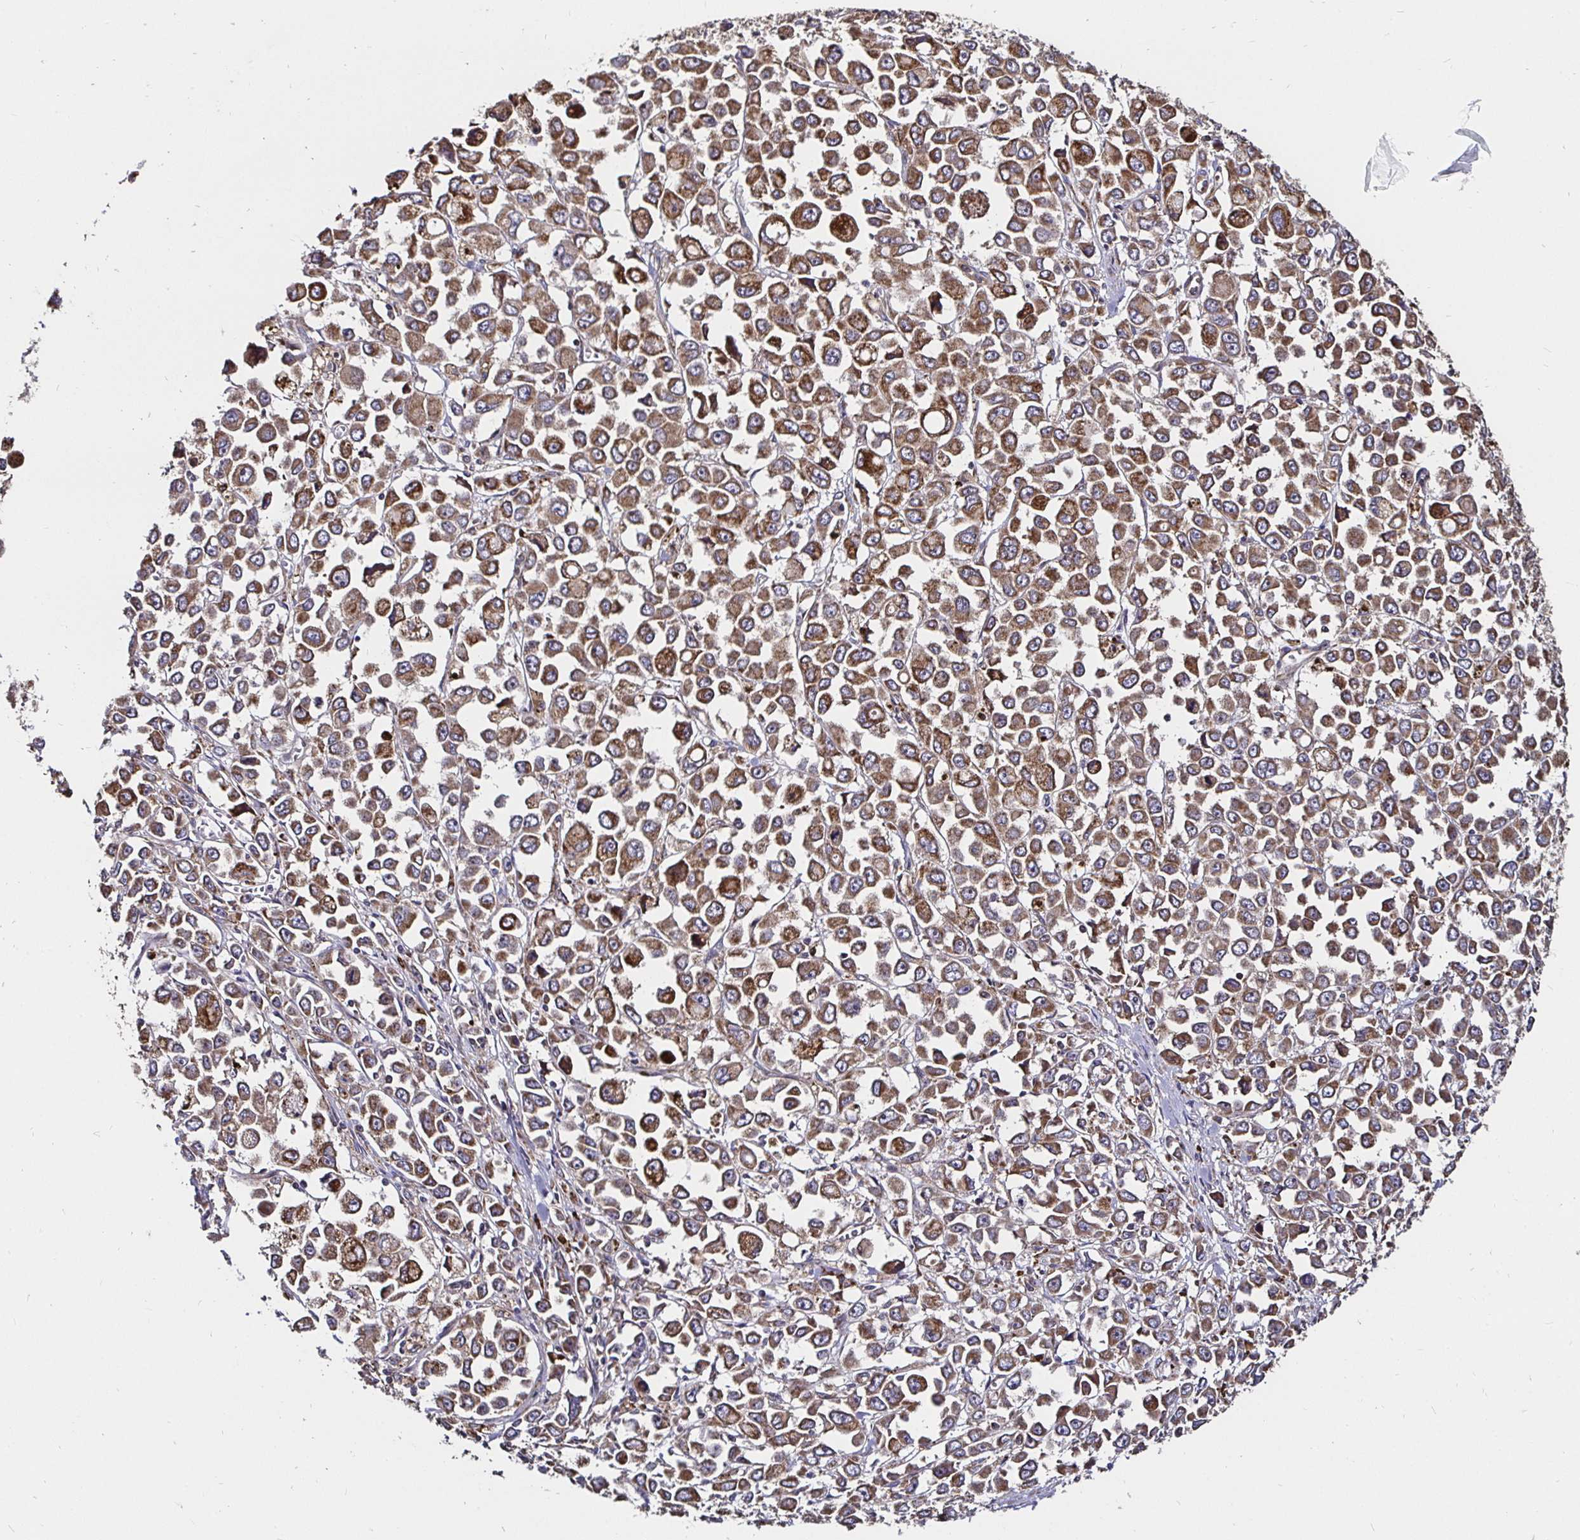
{"staining": {"intensity": "moderate", "quantity": ">75%", "location": "cytoplasmic/membranous"}, "tissue": "stomach cancer", "cell_type": "Tumor cells", "image_type": "cancer", "snomed": [{"axis": "morphology", "description": "Adenocarcinoma, NOS"}, {"axis": "topography", "description": "Stomach, upper"}], "caption": "The micrograph exhibits a brown stain indicating the presence of a protein in the cytoplasmic/membranous of tumor cells in stomach cancer (adenocarcinoma).", "gene": "MLST8", "patient": {"sex": "male", "age": 70}}